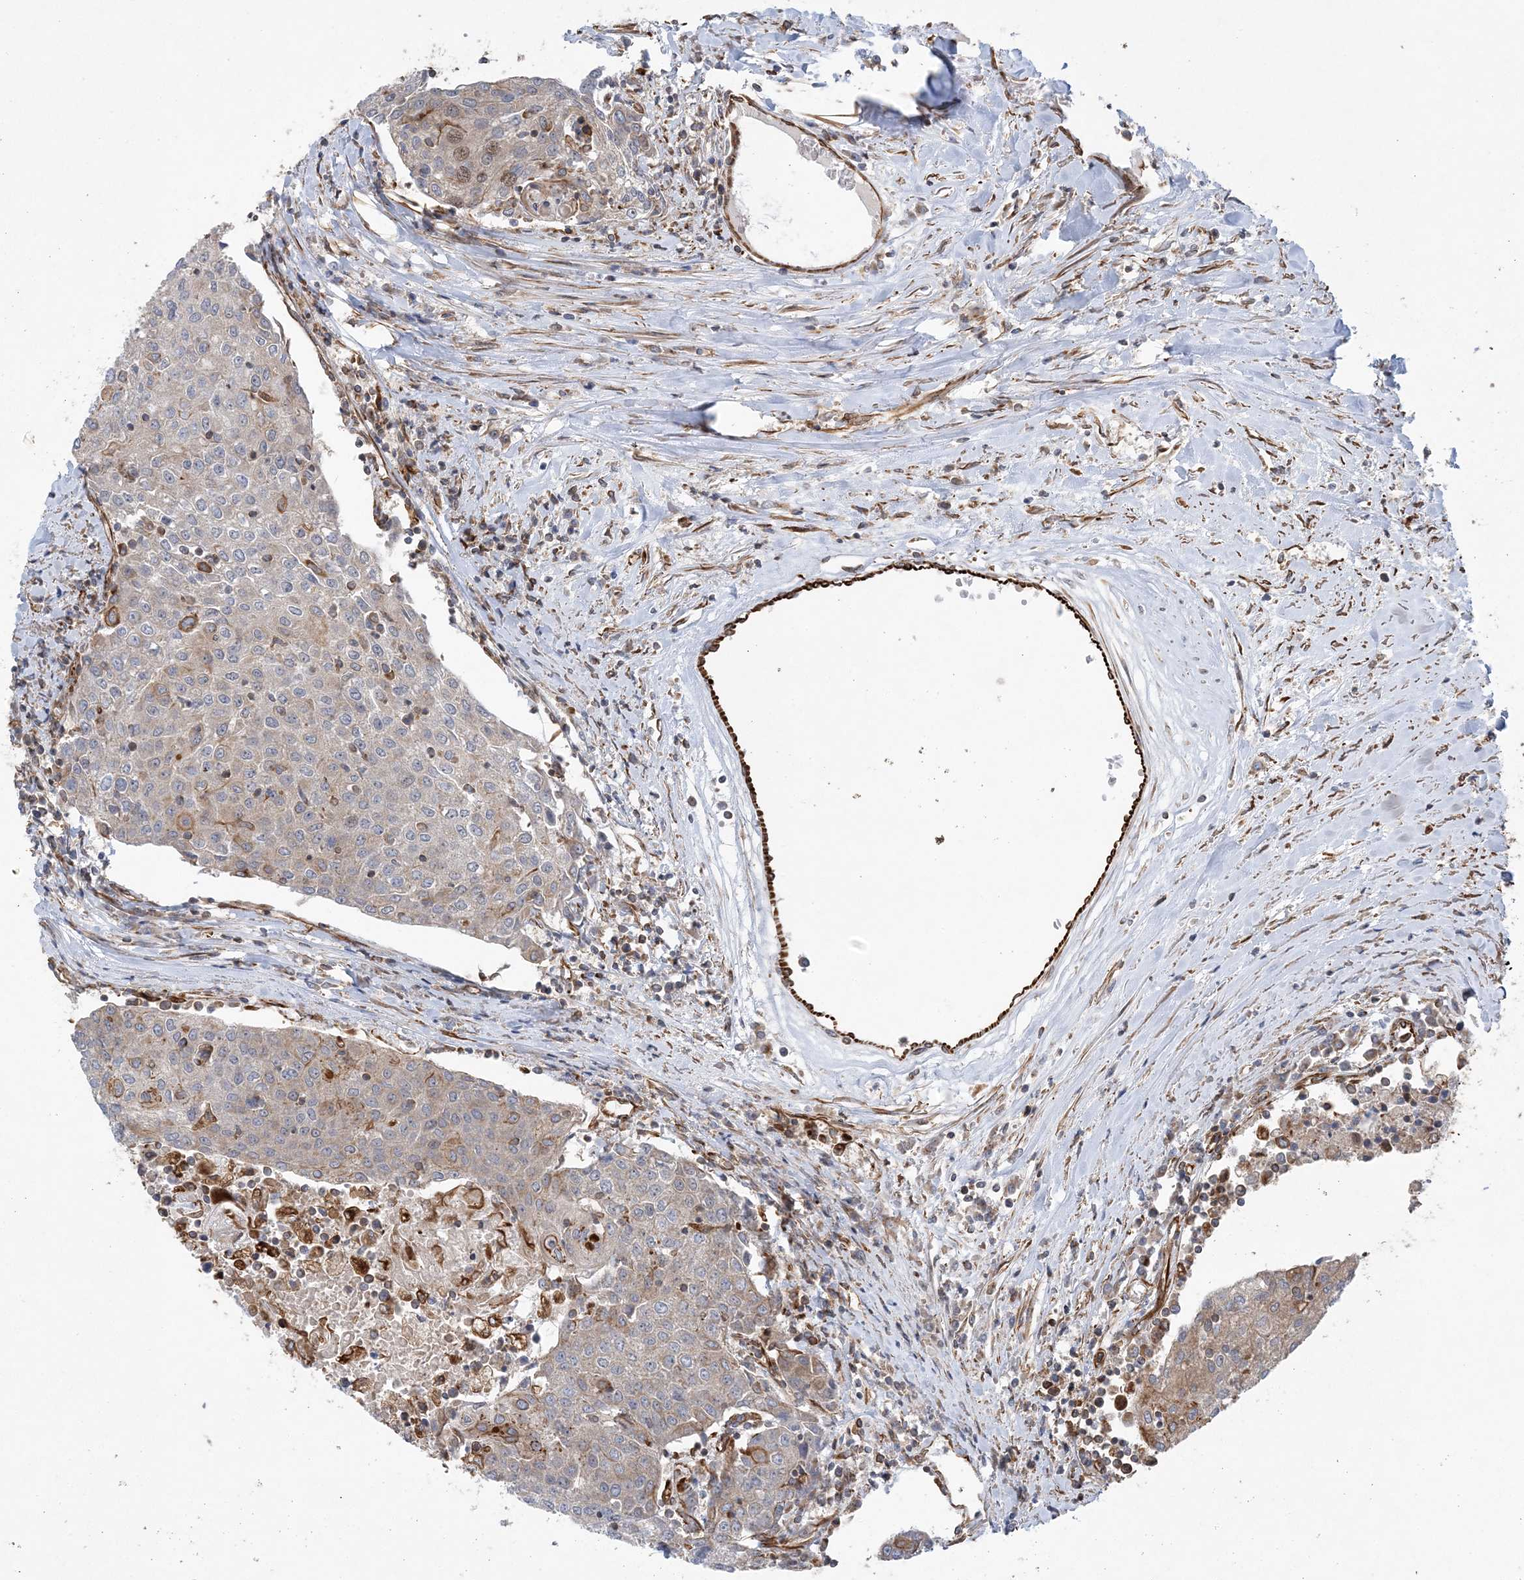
{"staining": {"intensity": "moderate", "quantity": "25%-75%", "location": "cytoplasmic/membranous"}, "tissue": "urothelial cancer", "cell_type": "Tumor cells", "image_type": "cancer", "snomed": [{"axis": "morphology", "description": "Urothelial carcinoma, High grade"}, {"axis": "topography", "description": "Urinary bladder"}], "caption": "Urothelial cancer stained for a protein (brown) reveals moderate cytoplasmic/membranous positive expression in approximately 25%-75% of tumor cells.", "gene": "FAM114A2", "patient": {"sex": "female", "age": 85}}